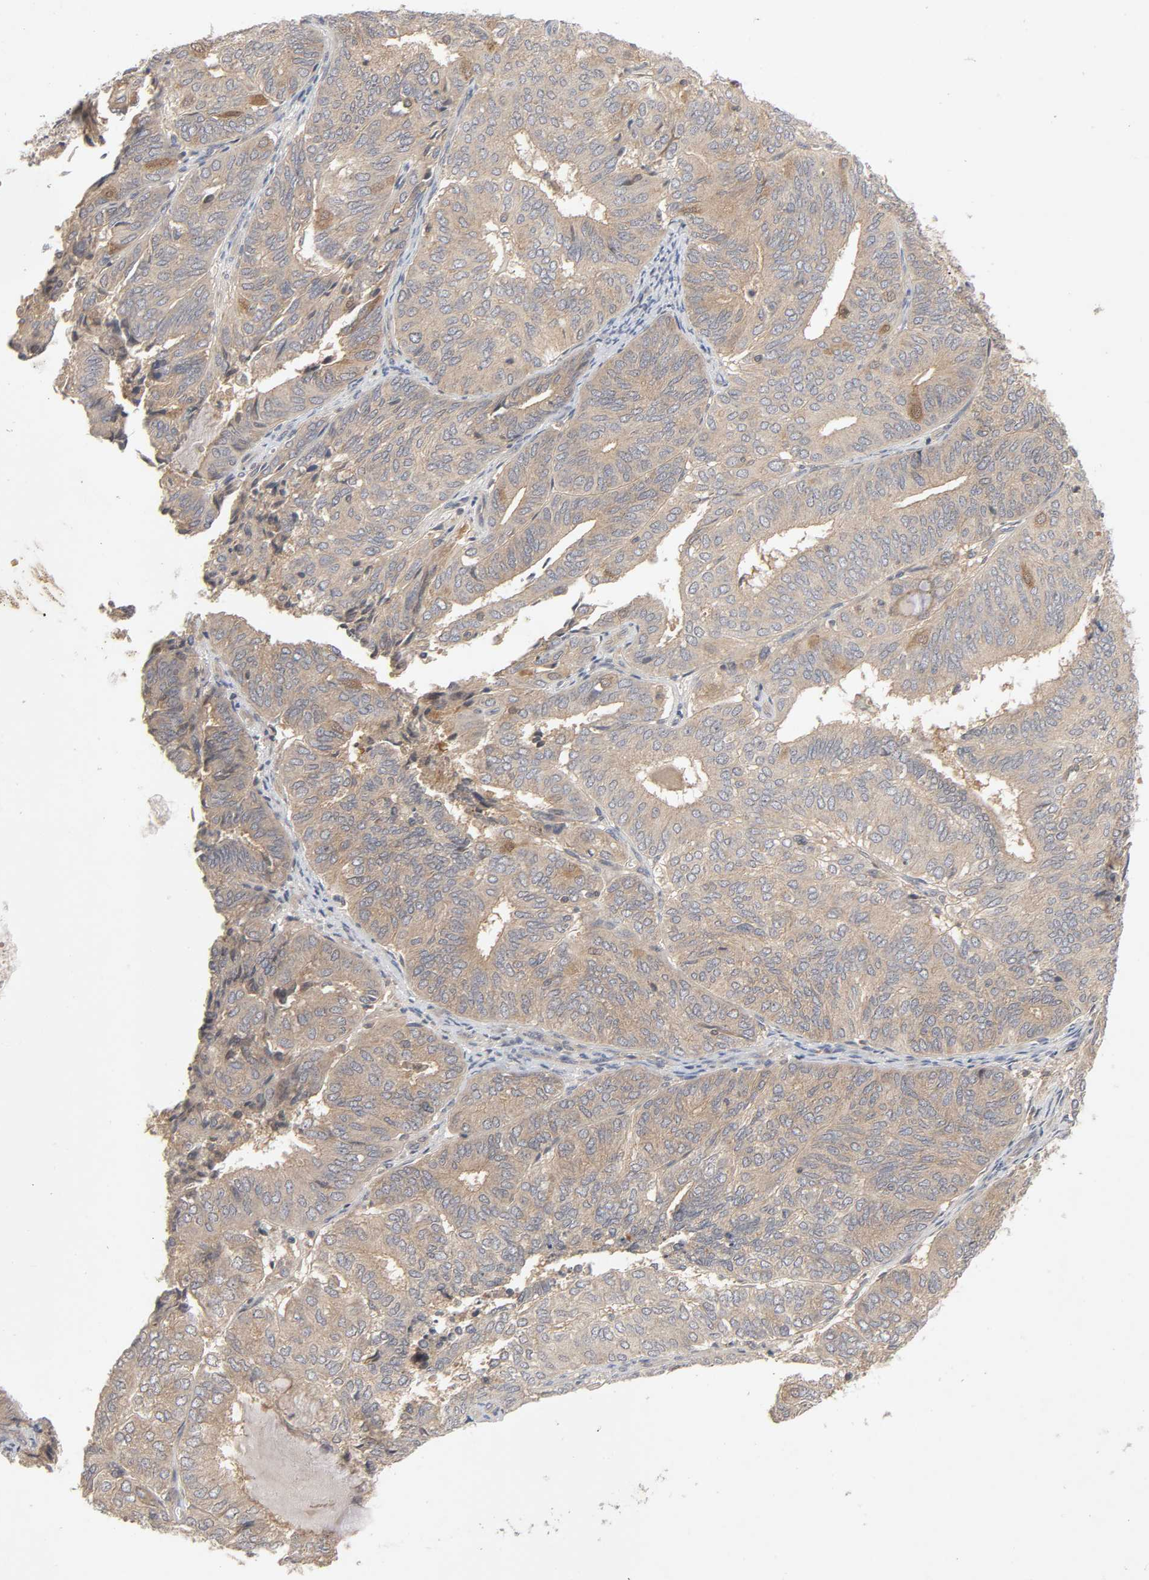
{"staining": {"intensity": "moderate", "quantity": ">75%", "location": "cytoplasmic/membranous"}, "tissue": "endometrial cancer", "cell_type": "Tumor cells", "image_type": "cancer", "snomed": [{"axis": "morphology", "description": "Adenocarcinoma, NOS"}, {"axis": "topography", "description": "Uterus"}], "caption": "Protein expression by immunohistochemistry (IHC) displays moderate cytoplasmic/membranous staining in about >75% of tumor cells in adenocarcinoma (endometrial).", "gene": "CPB2", "patient": {"sex": "female", "age": 60}}